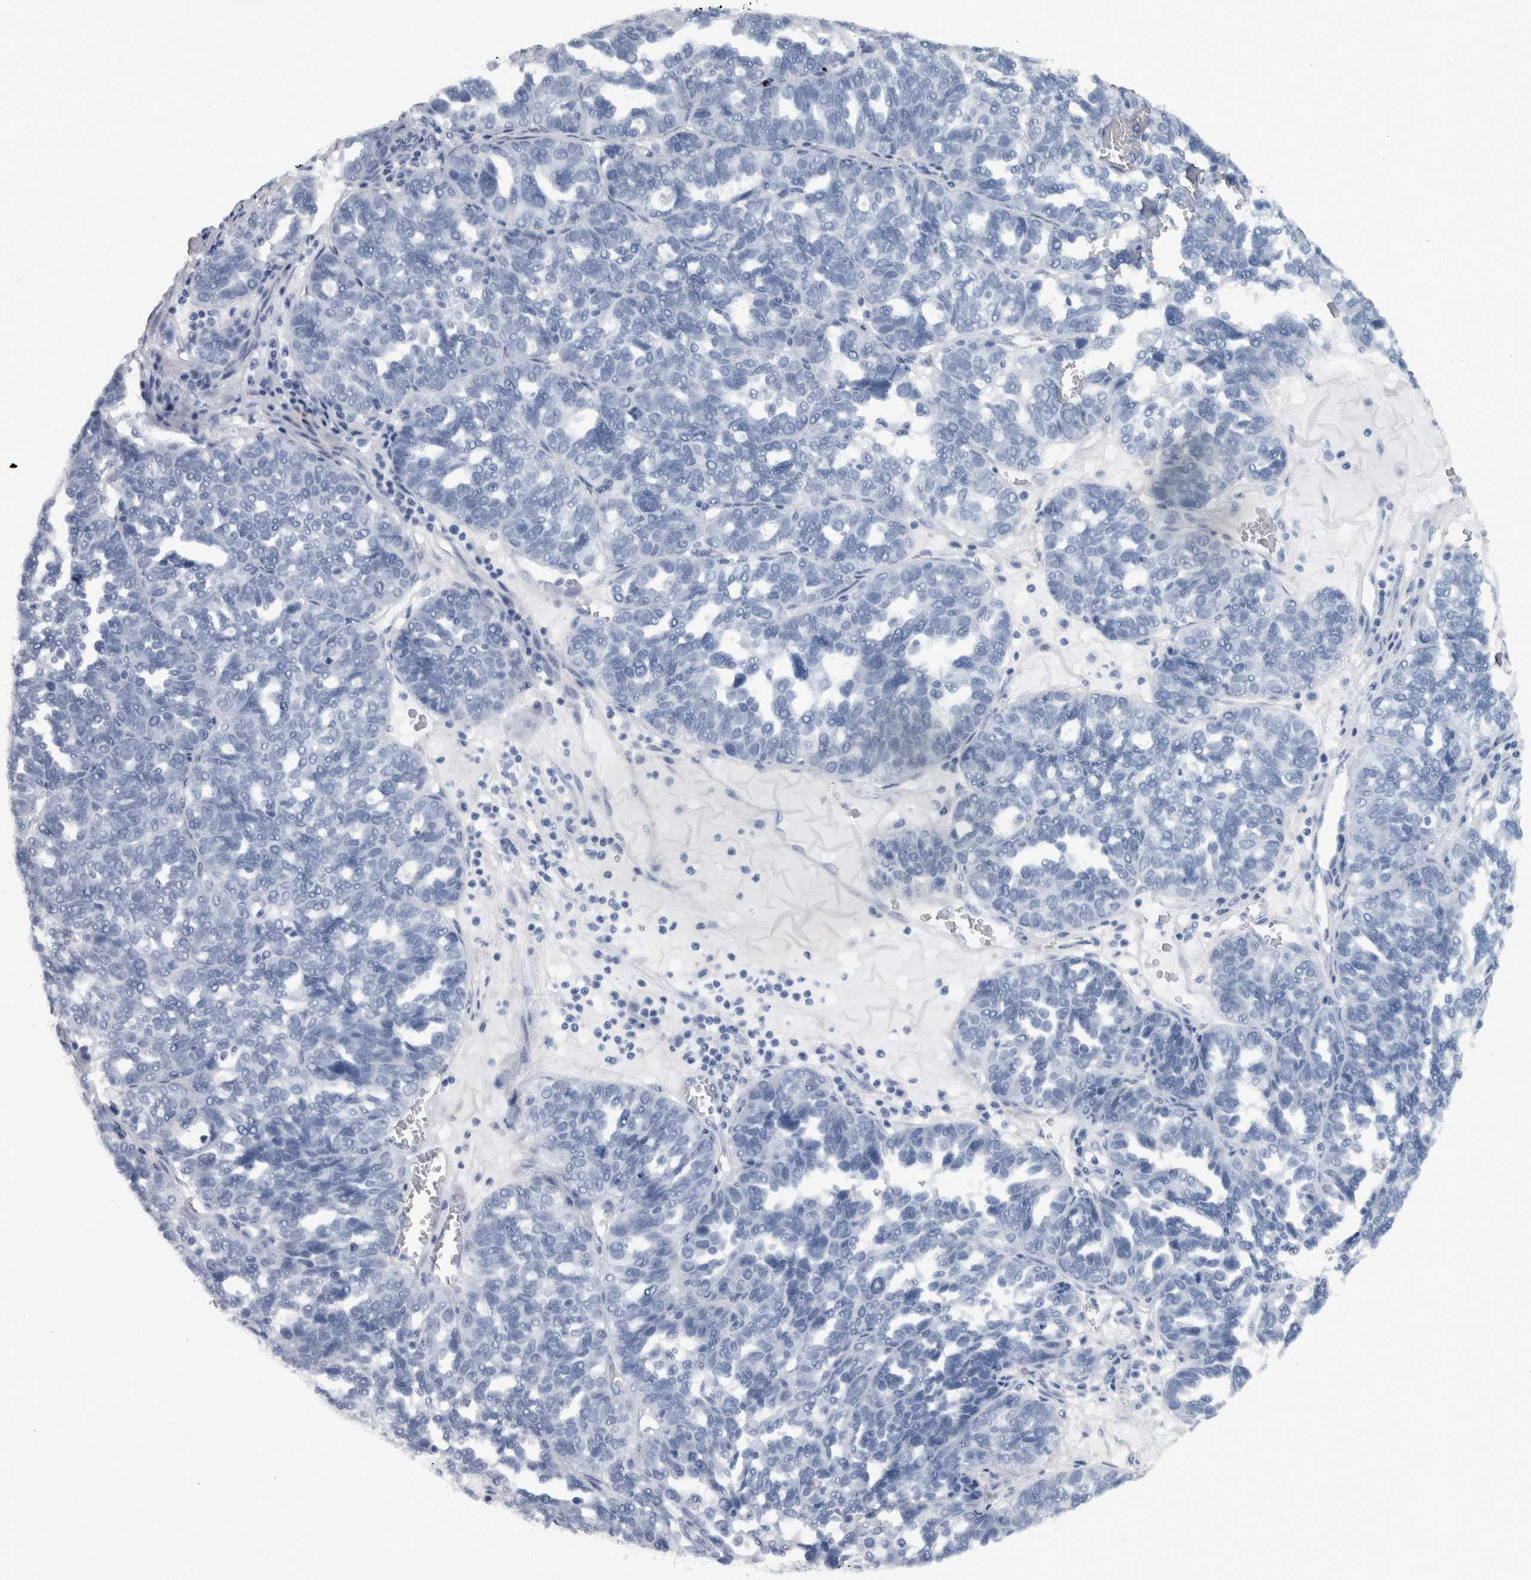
{"staining": {"intensity": "negative", "quantity": "none", "location": "none"}, "tissue": "ovarian cancer", "cell_type": "Tumor cells", "image_type": "cancer", "snomed": [{"axis": "morphology", "description": "Cystadenocarcinoma, serous, NOS"}, {"axis": "topography", "description": "Ovary"}], "caption": "IHC photomicrograph of neoplastic tissue: ovarian cancer stained with DAB (3,3'-diaminobenzidine) shows no significant protein expression in tumor cells.", "gene": "CDH17", "patient": {"sex": "female", "age": 59}}